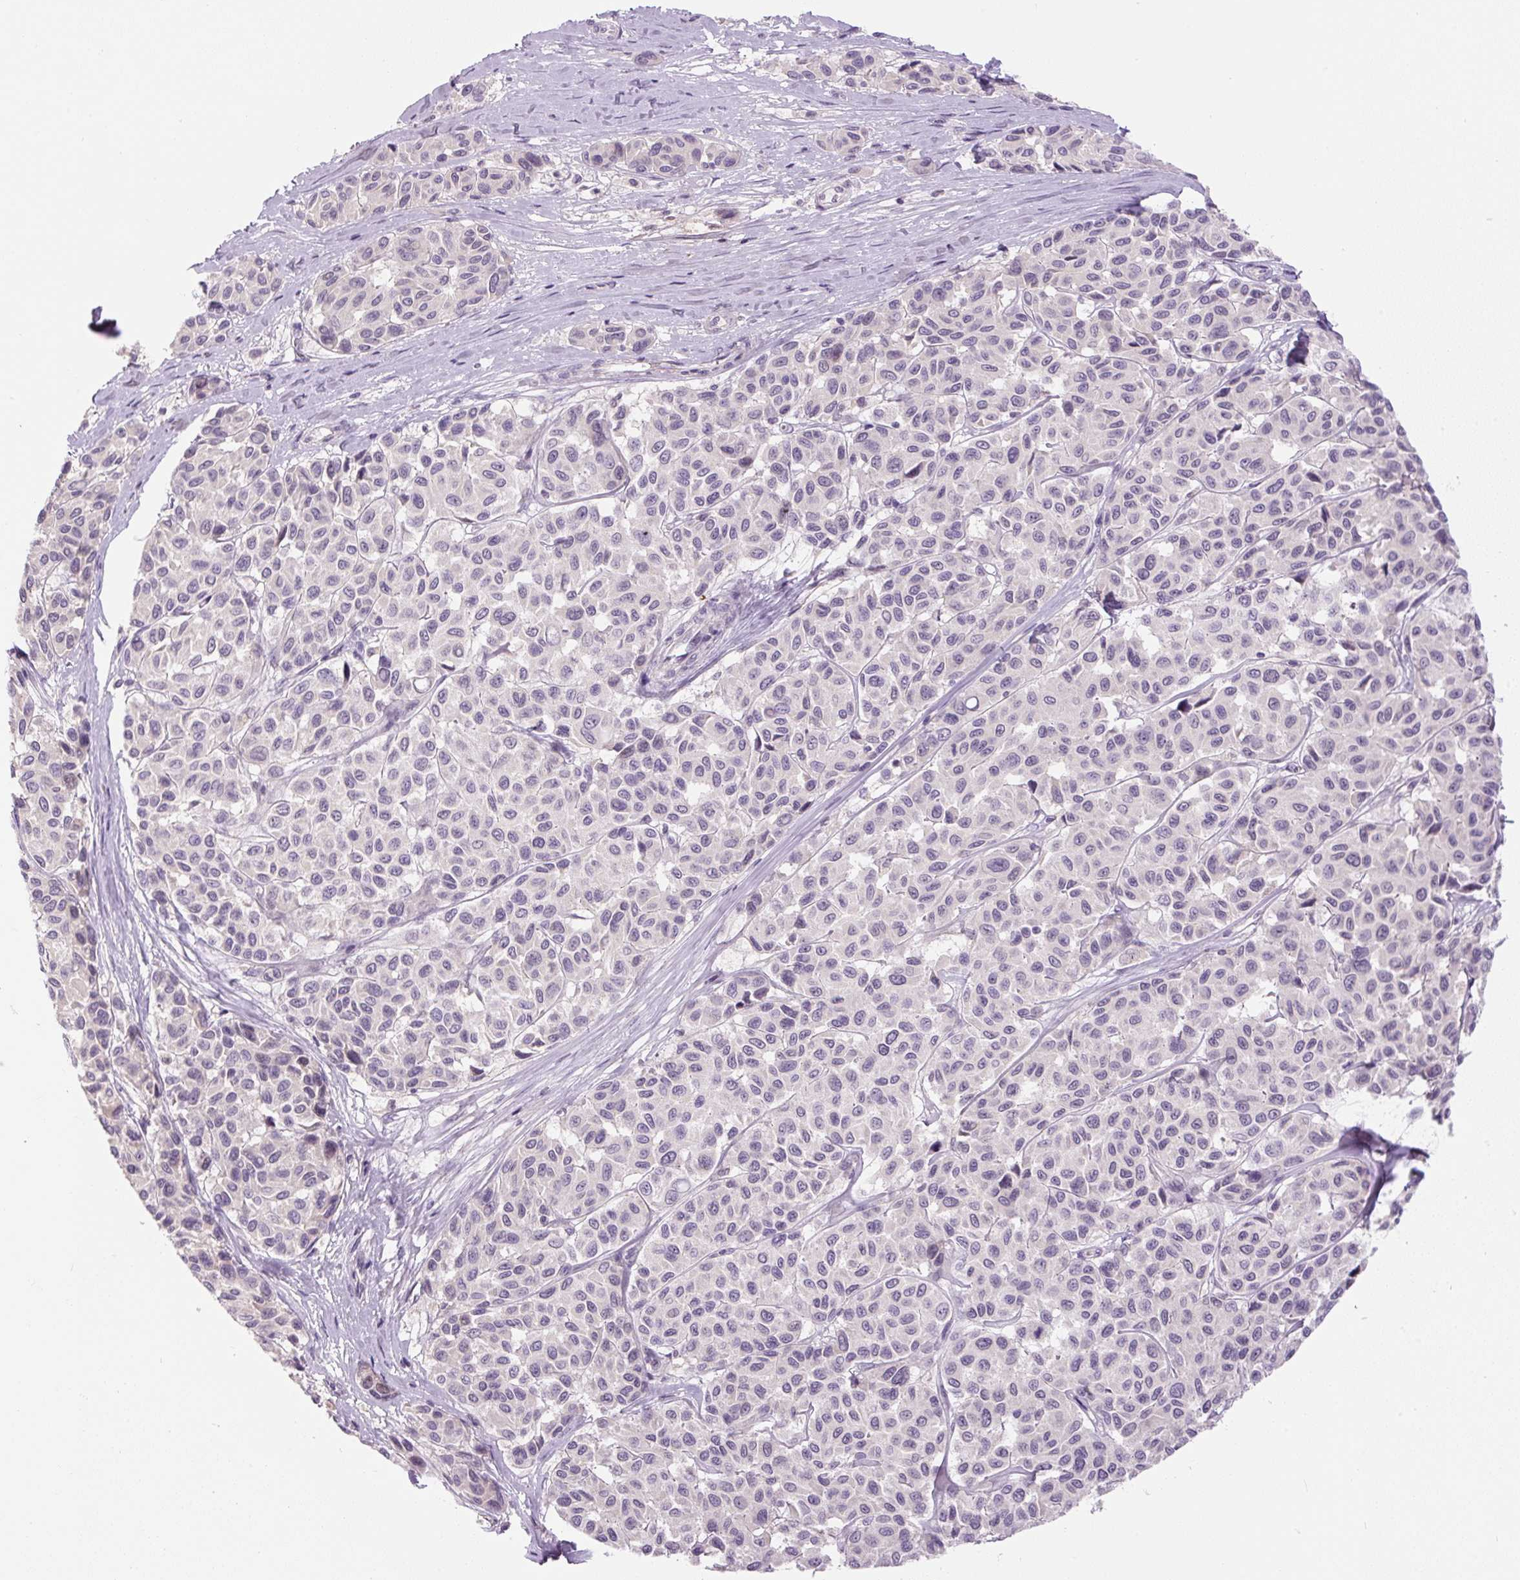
{"staining": {"intensity": "negative", "quantity": "none", "location": "none"}, "tissue": "melanoma", "cell_type": "Tumor cells", "image_type": "cancer", "snomed": [{"axis": "morphology", "description": "Malignant melanoma, NOS"}, {"axis": "topography", "description": "Skin"}], "caption": "Immunohistochemical staining of human melanoma demonstrates no significant positivity in tumor cells.", "gene": "FABP7", "patient": {"sex": "female", "age": 66}}